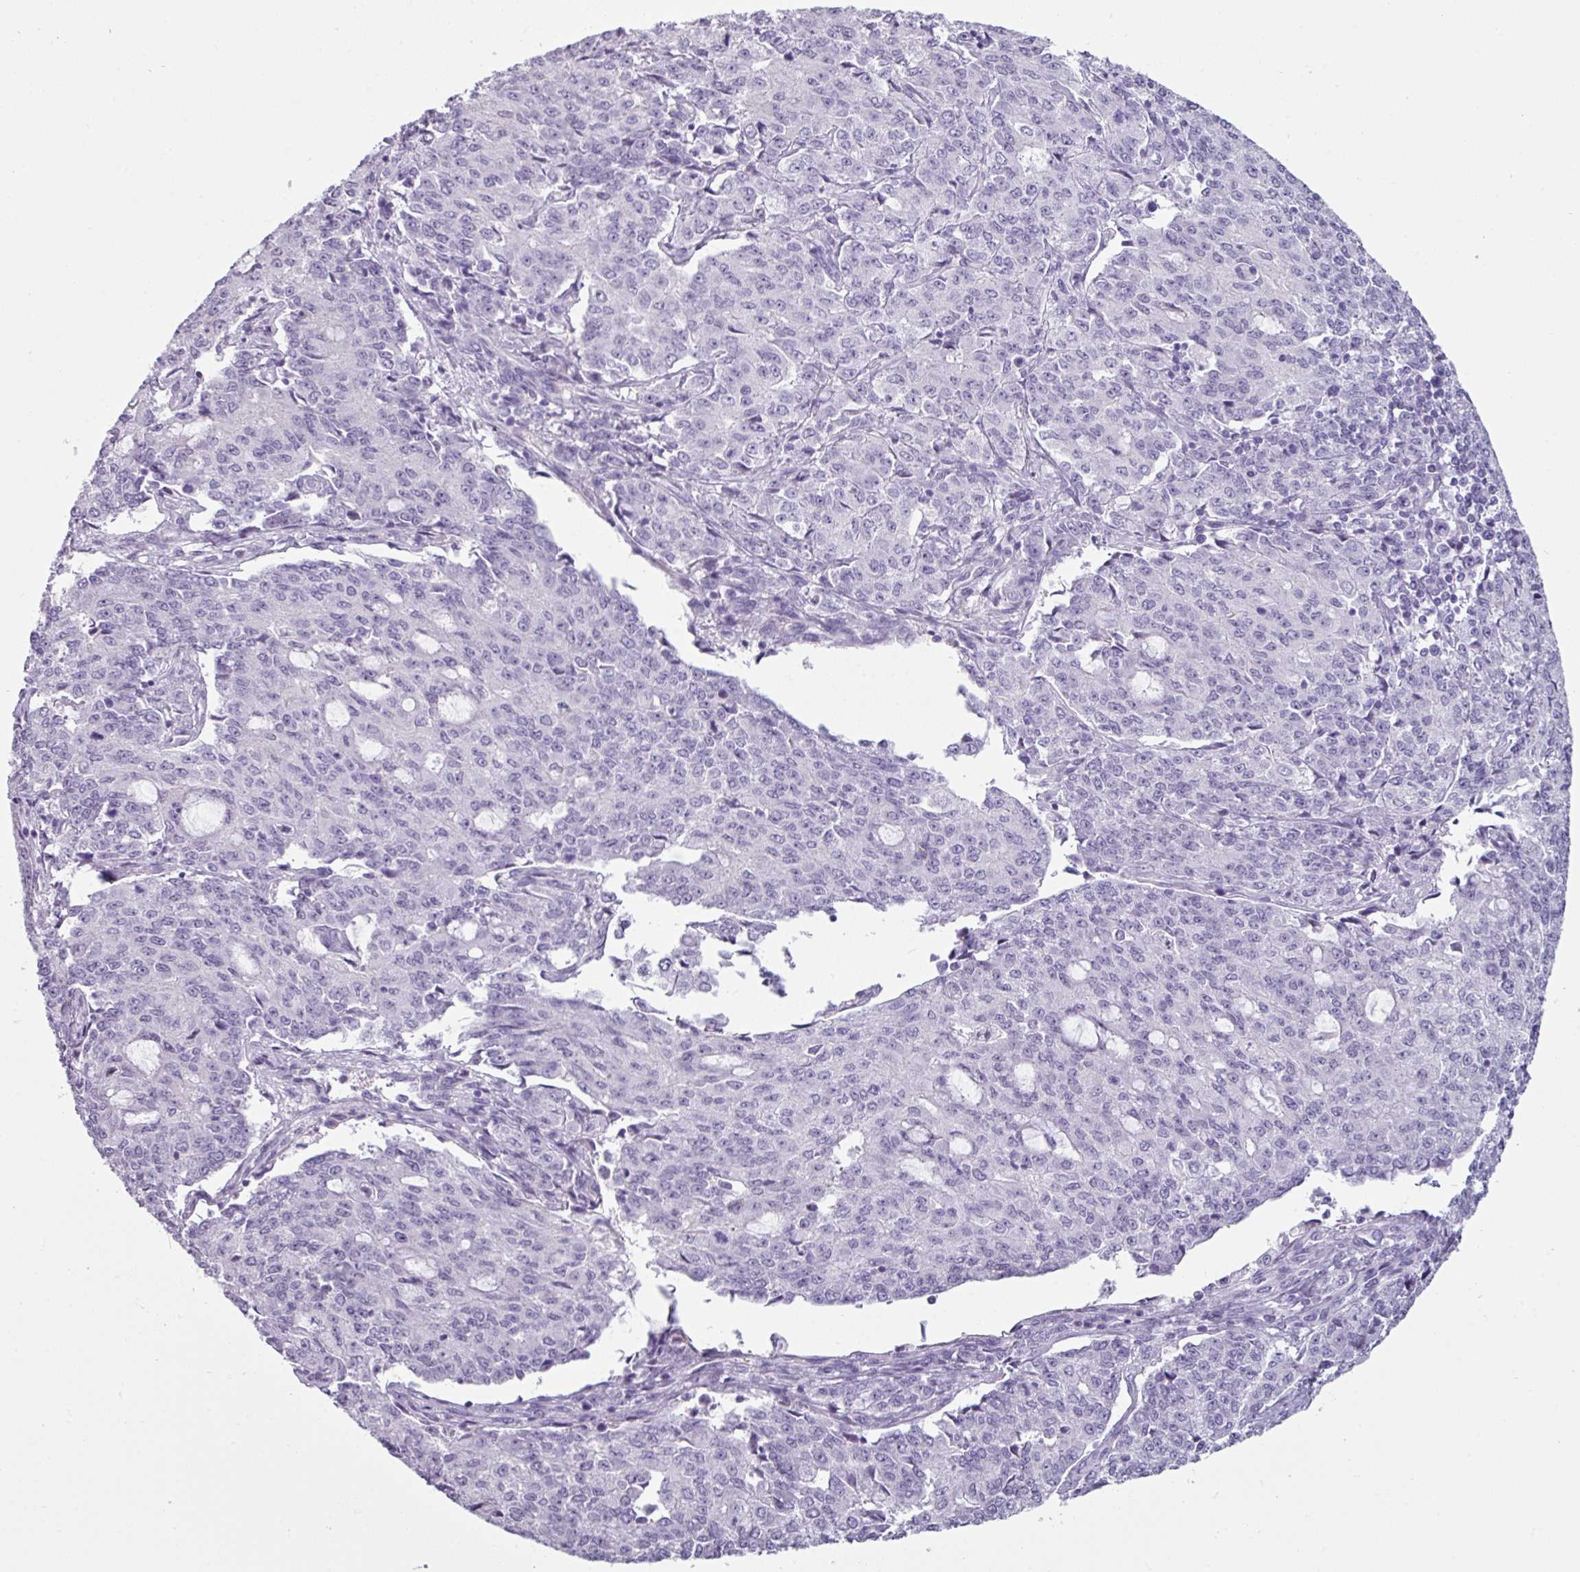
{"staining": {"intensity": "negative", "quantity": "none", "location": "none"}, "tissue": "endometrial cancer", "cell_type": "Tumor cells", "image_type": "cancer", "snomed": [{"axis": "morphology", "description": "Adenocarcinoma, NOS"}, {"axis": "topography", "description": "Endometrium"}], "caption": "Protein analysis of endometrial cancer (adenocarcinoma) shows no significant staining in tumor cells.", "gene": "CLCA1", "patient": {"sex": "female", "age": 50}}